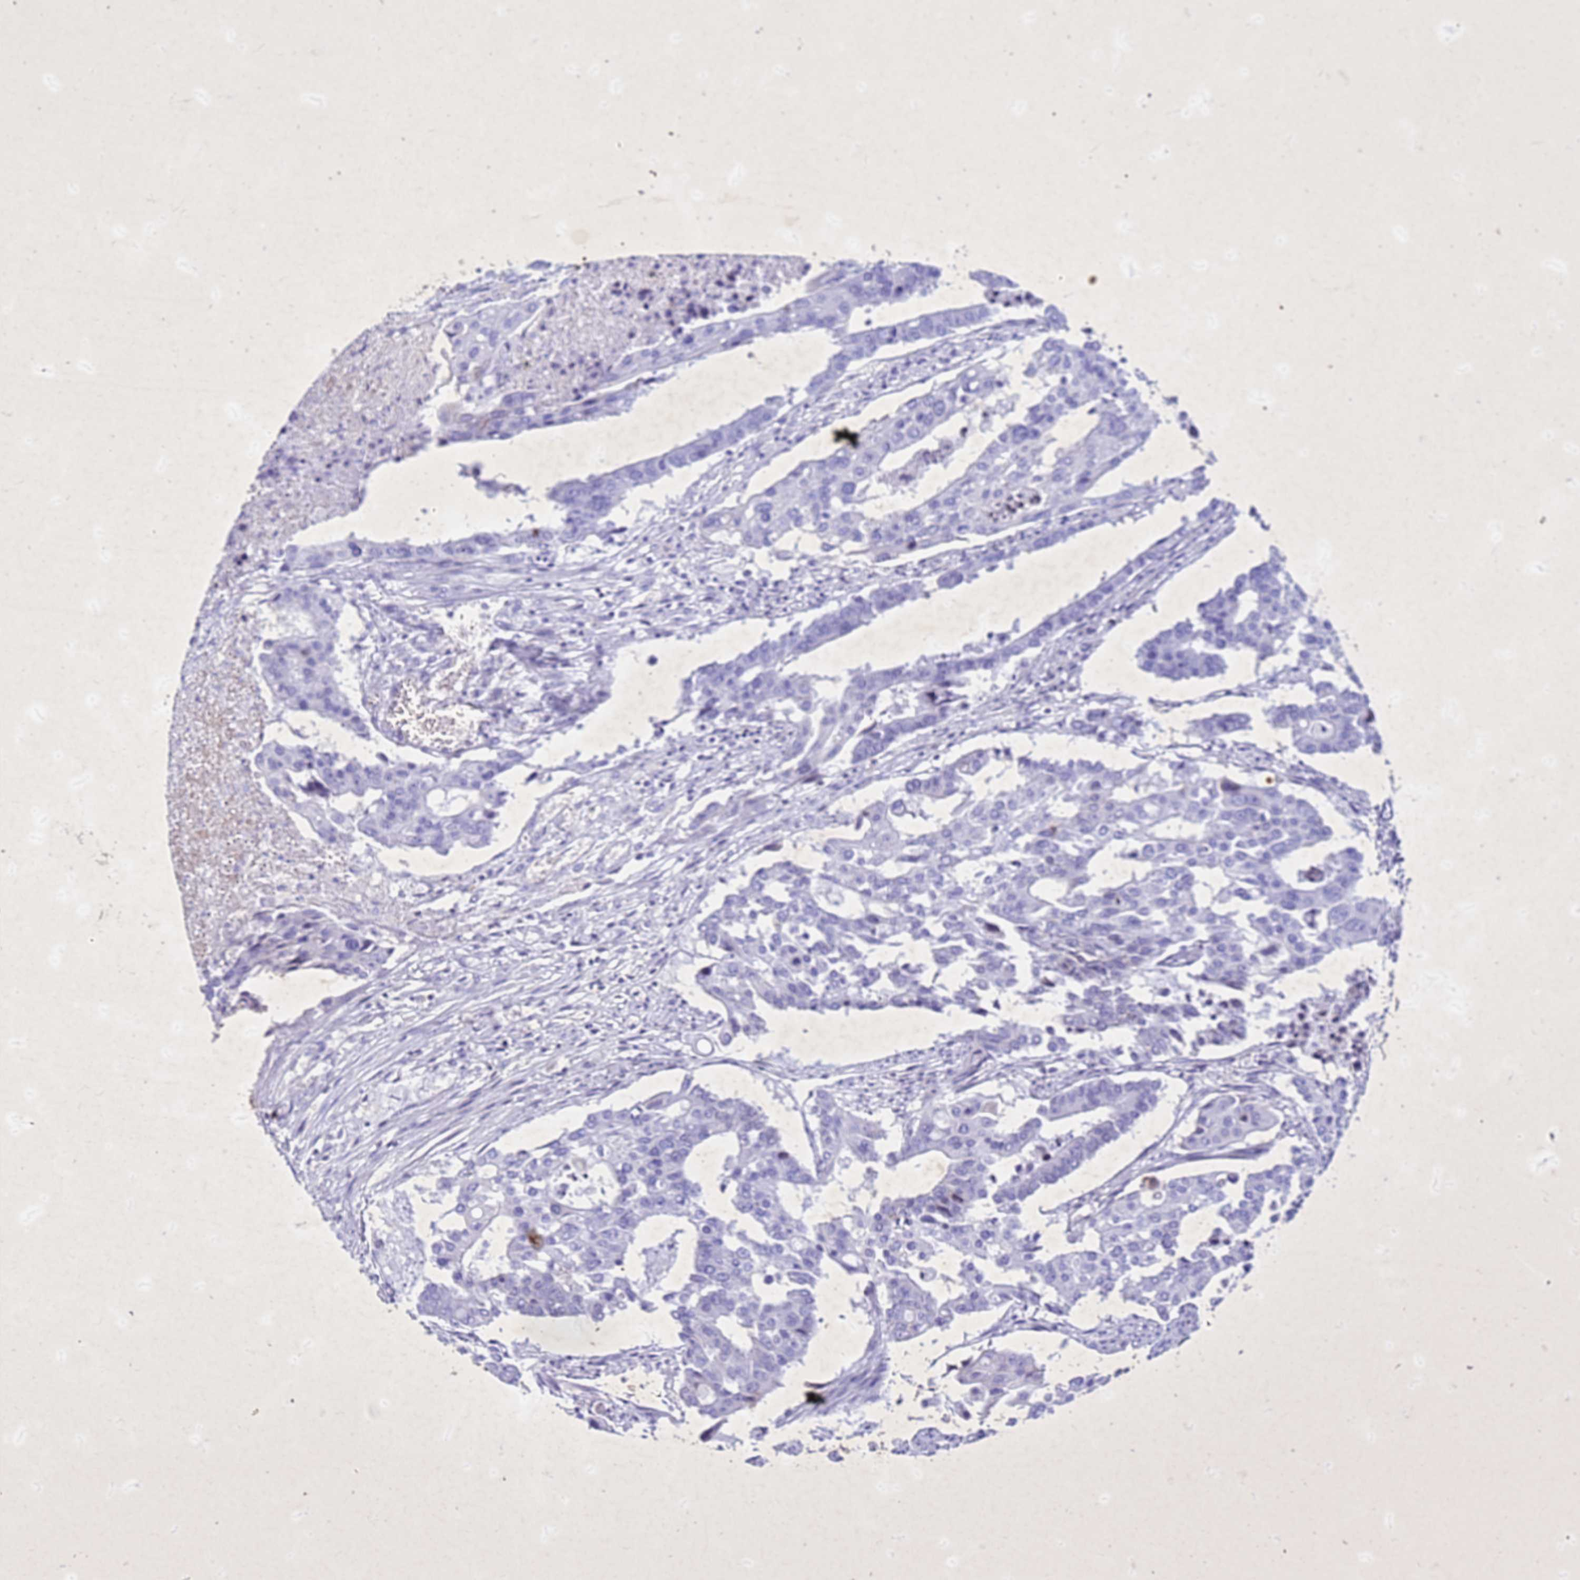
{"staining": {"intensity": "negative", "quantity": "none", "location": "none"}, "tissue": "colorectal cancer", "cell_type": "Tumor cells", "image_type": "cancer", "snomed": [{"axis": "morphology", "description": "Adenocarcinoma, NOS"}, {"axis": "topography", "description": "Colon"}], "caption": "An IHC photomicrograph of colorectal cancer is shown. There is no staining in tumor cells of colorectal cancer.", "gene": "COPS9", "patient": {"sex": "male", "age": 77}}